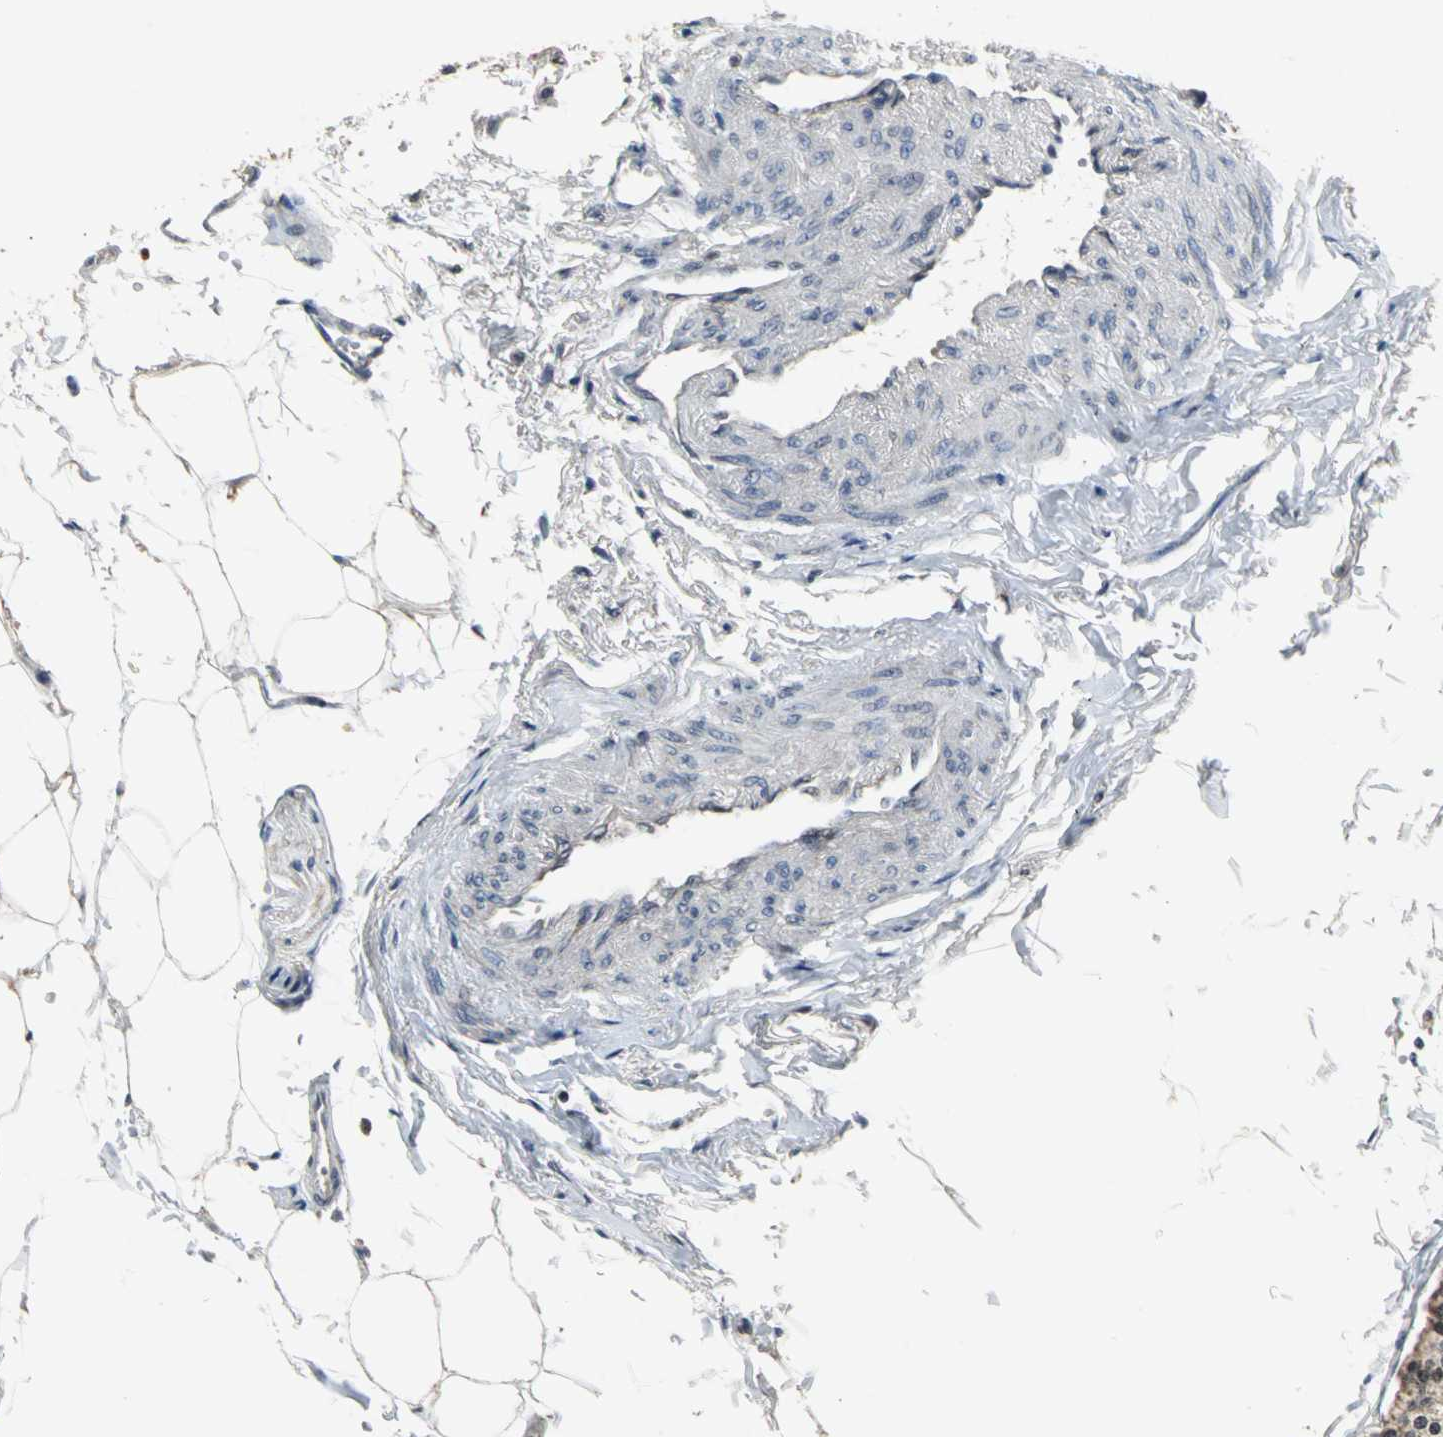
{"staining": {"intensity": "weak", "quantity": "25%-75%", "location": "cytoplasmic/membranous,nuclear"}, "tissue": "carcinoid", "cell_type": "Tumor cells", "image_type": "cancer", "snomed": [{"axis": "morphology", "description": "Carcinoid, malignant, NOS"}, {"axis": "topography", "description": "Colon"}], "caption": "Carcinoid (malignant) stained with a brown dye displays weak cytoplasmic/membranous and nuclear positive expression in approximately 25%-75% of tumor cells.", "gene": "JADE3", "patient": {"sex": "female", "age": 61}}